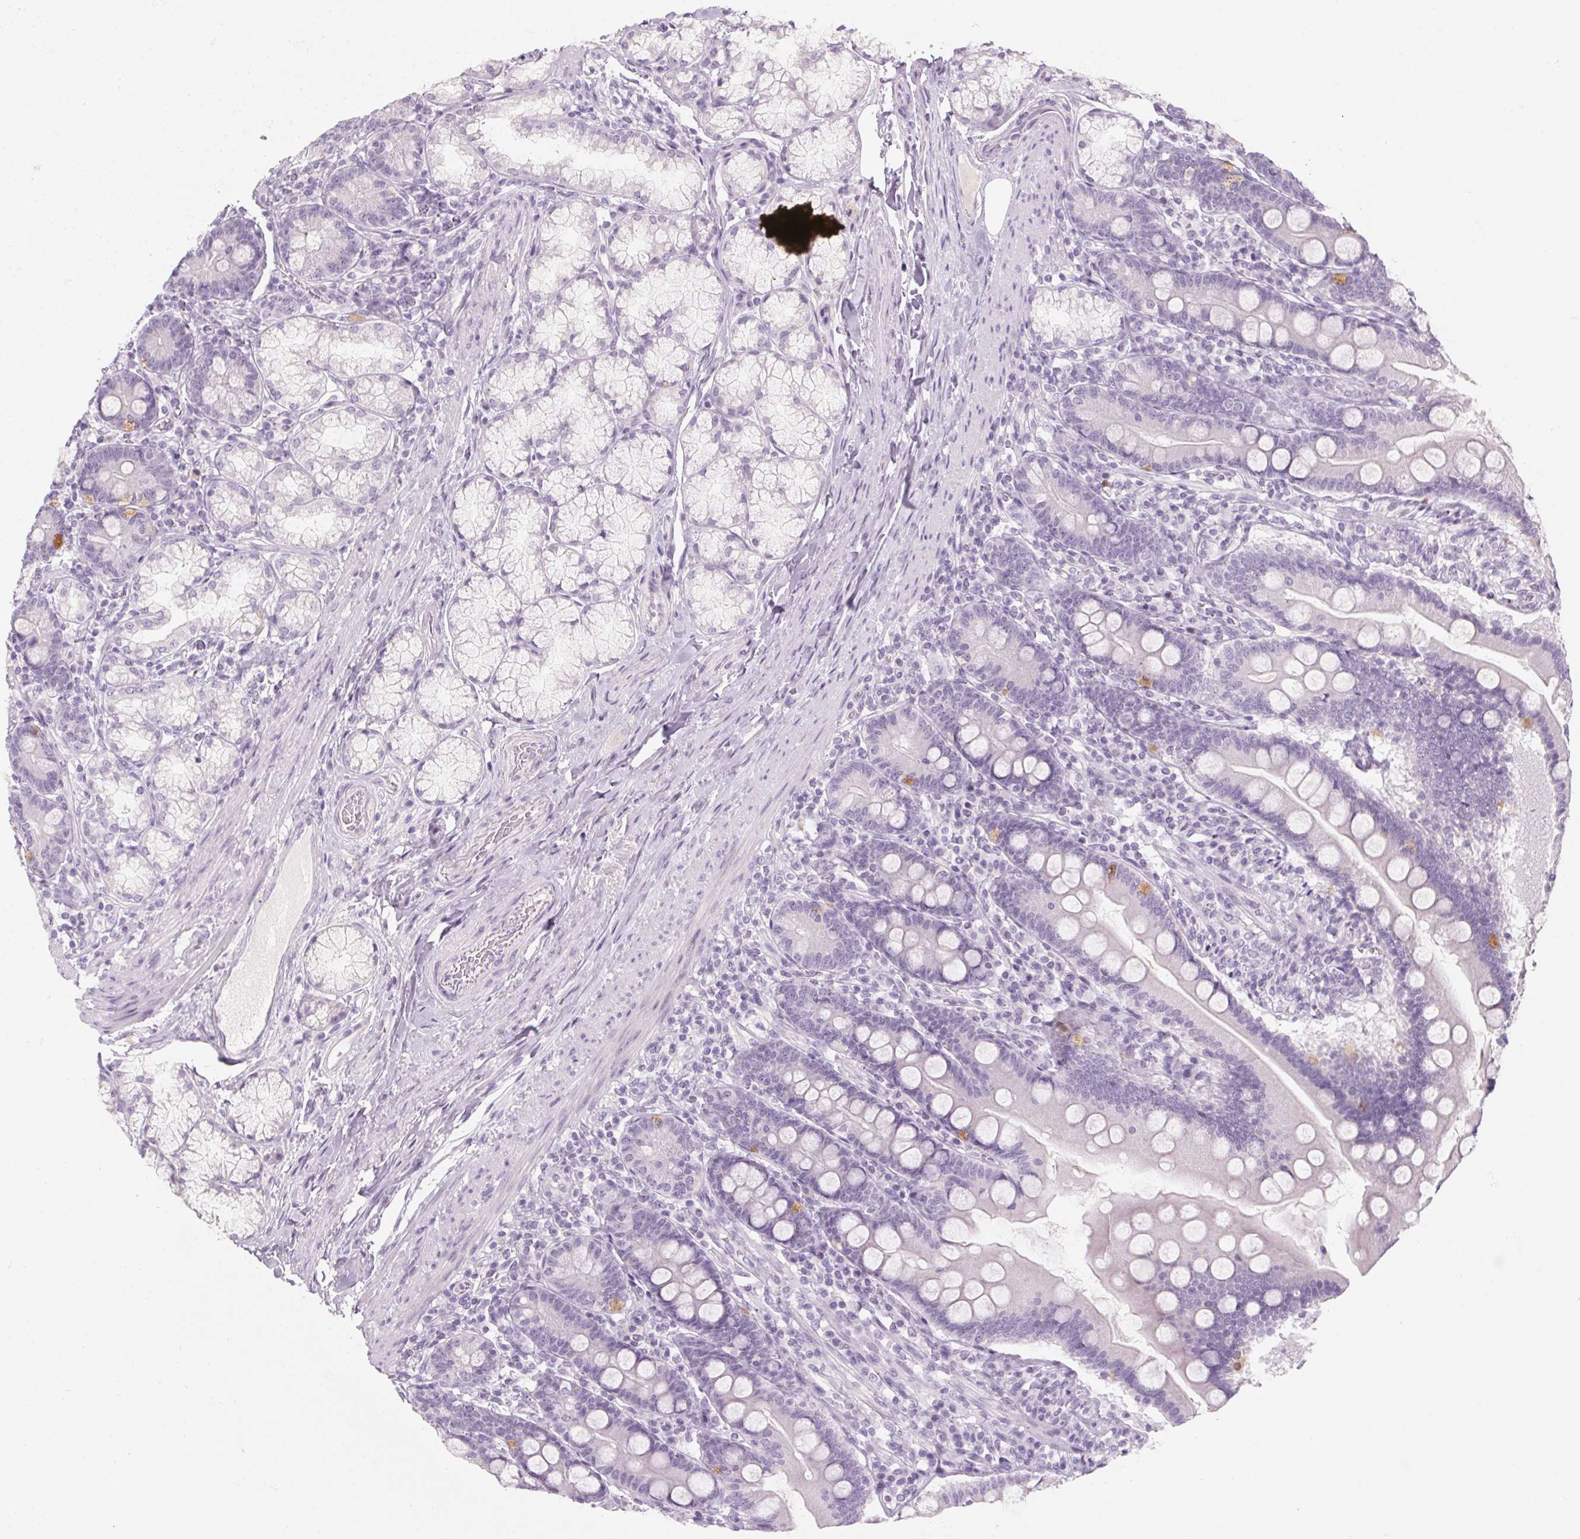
{"staining": {"intensity": "weak", "quantity": "<25%", "location": "cytoplasmic/membranous"}, "tissue": "duodenum", "cell_type": "Glandular cells", "image_type": "normal", "snomed": [{"axis": "morphology", "description": "Normal tissue, NOS"}, {"axis": "topography", "description": "Duodenum"}], "caption": "Human duodenum stained for a protein using immunohistochemistry displays no staining in glandular cells.", "gene": "RPTN", "patient": {"sex": "female", "age": 67}}